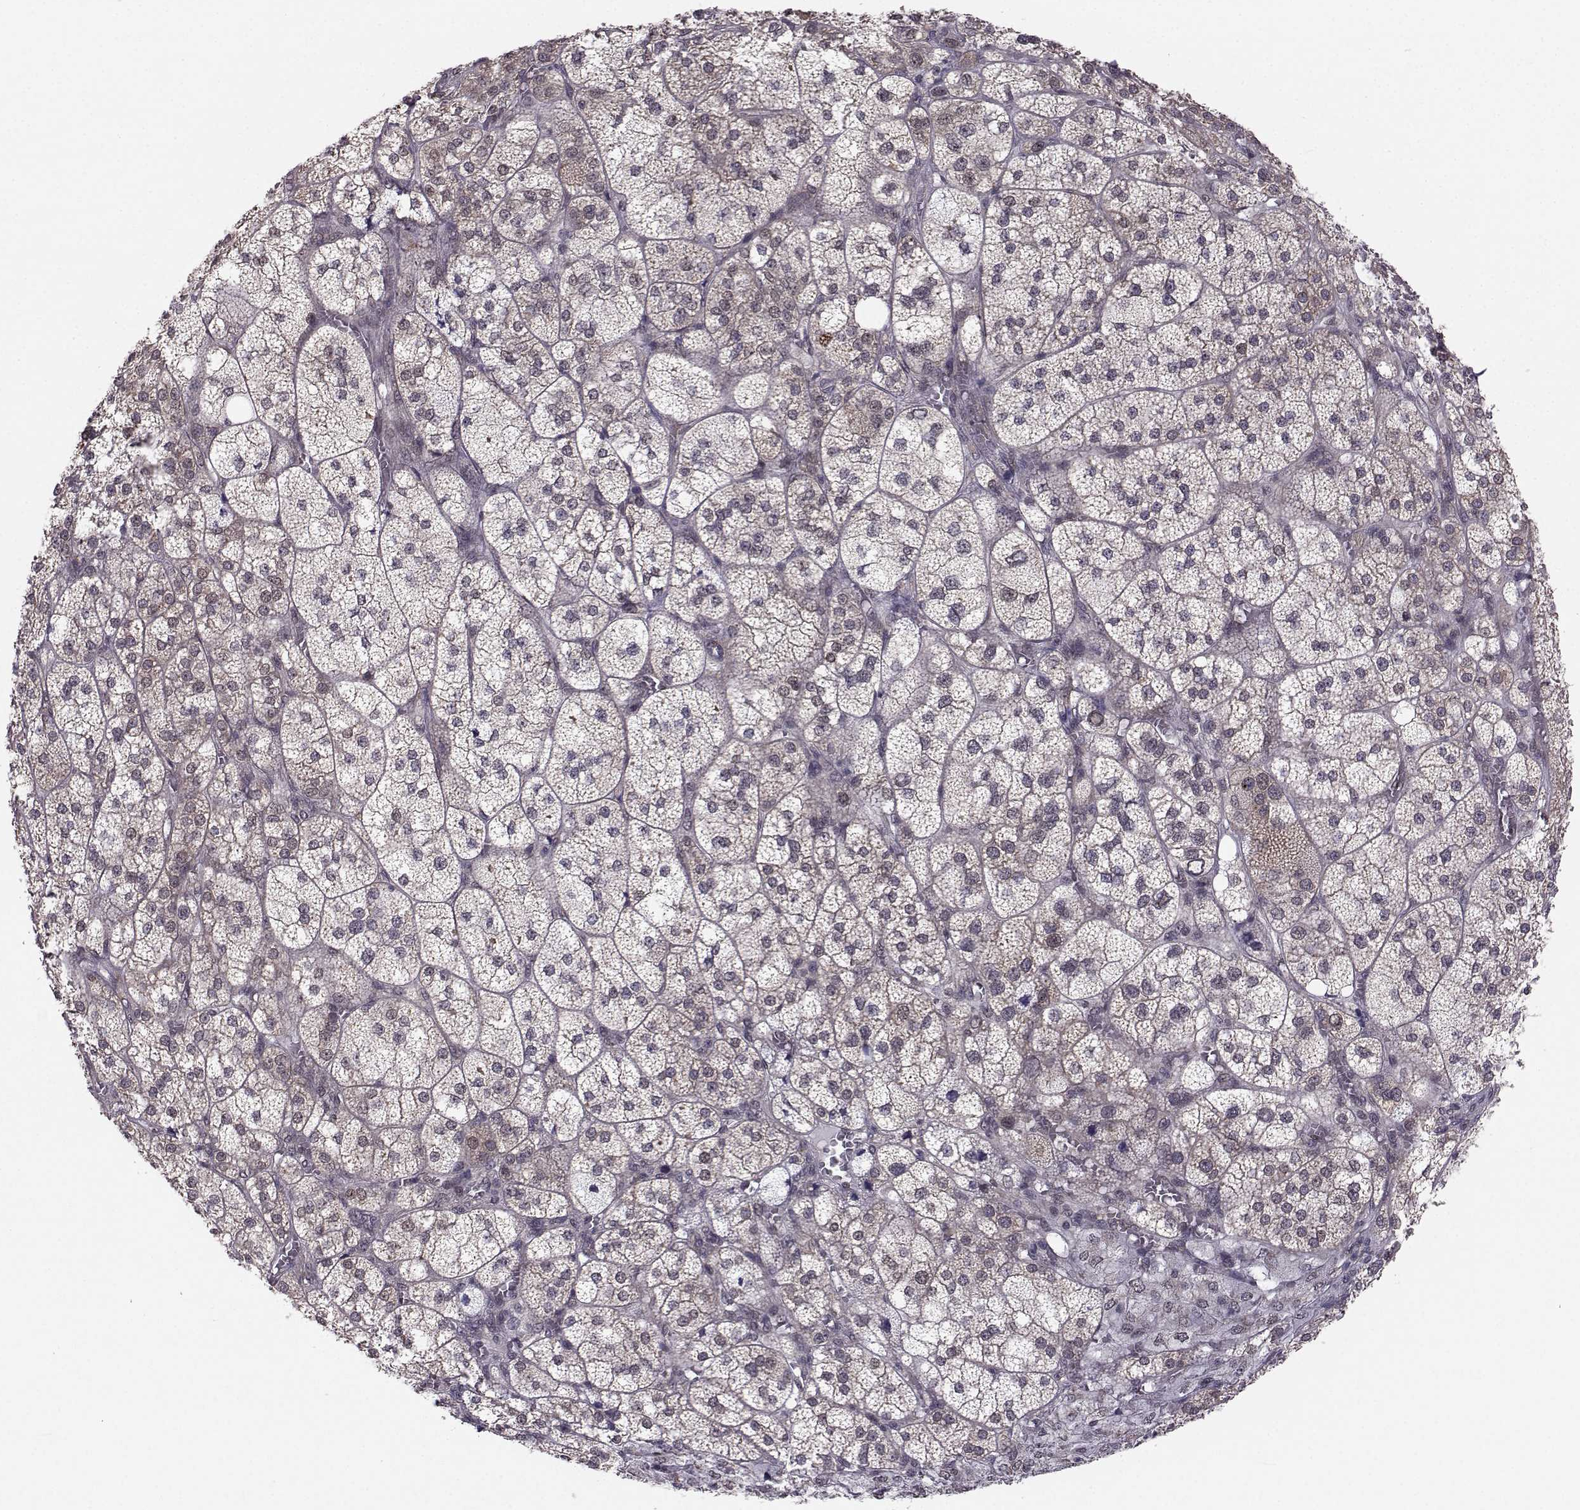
{"staining": {"intensity": "moderate", "quantity": "<25%", "location": "cytoplasmic/membranous"}, "tissue": "adrenal gland", "cell_type": "Glandular cells", "image_type": "normal", "snomed": [{"axis": "morphology", "description": "Normal tissue, NOS"}, {"axis": "topography", "description": "Adrenal gland"}], "caption": "Adrenal gland stained with DAB (3,3'-diaminobenzidine) immunohistochemistry (IHC) exhibits low levels of moderate cytoplasmic/membranous staining in about <25% of glandular cells.", "gene": "PKN2", "patient": {"sex": "female", "age": 60}}